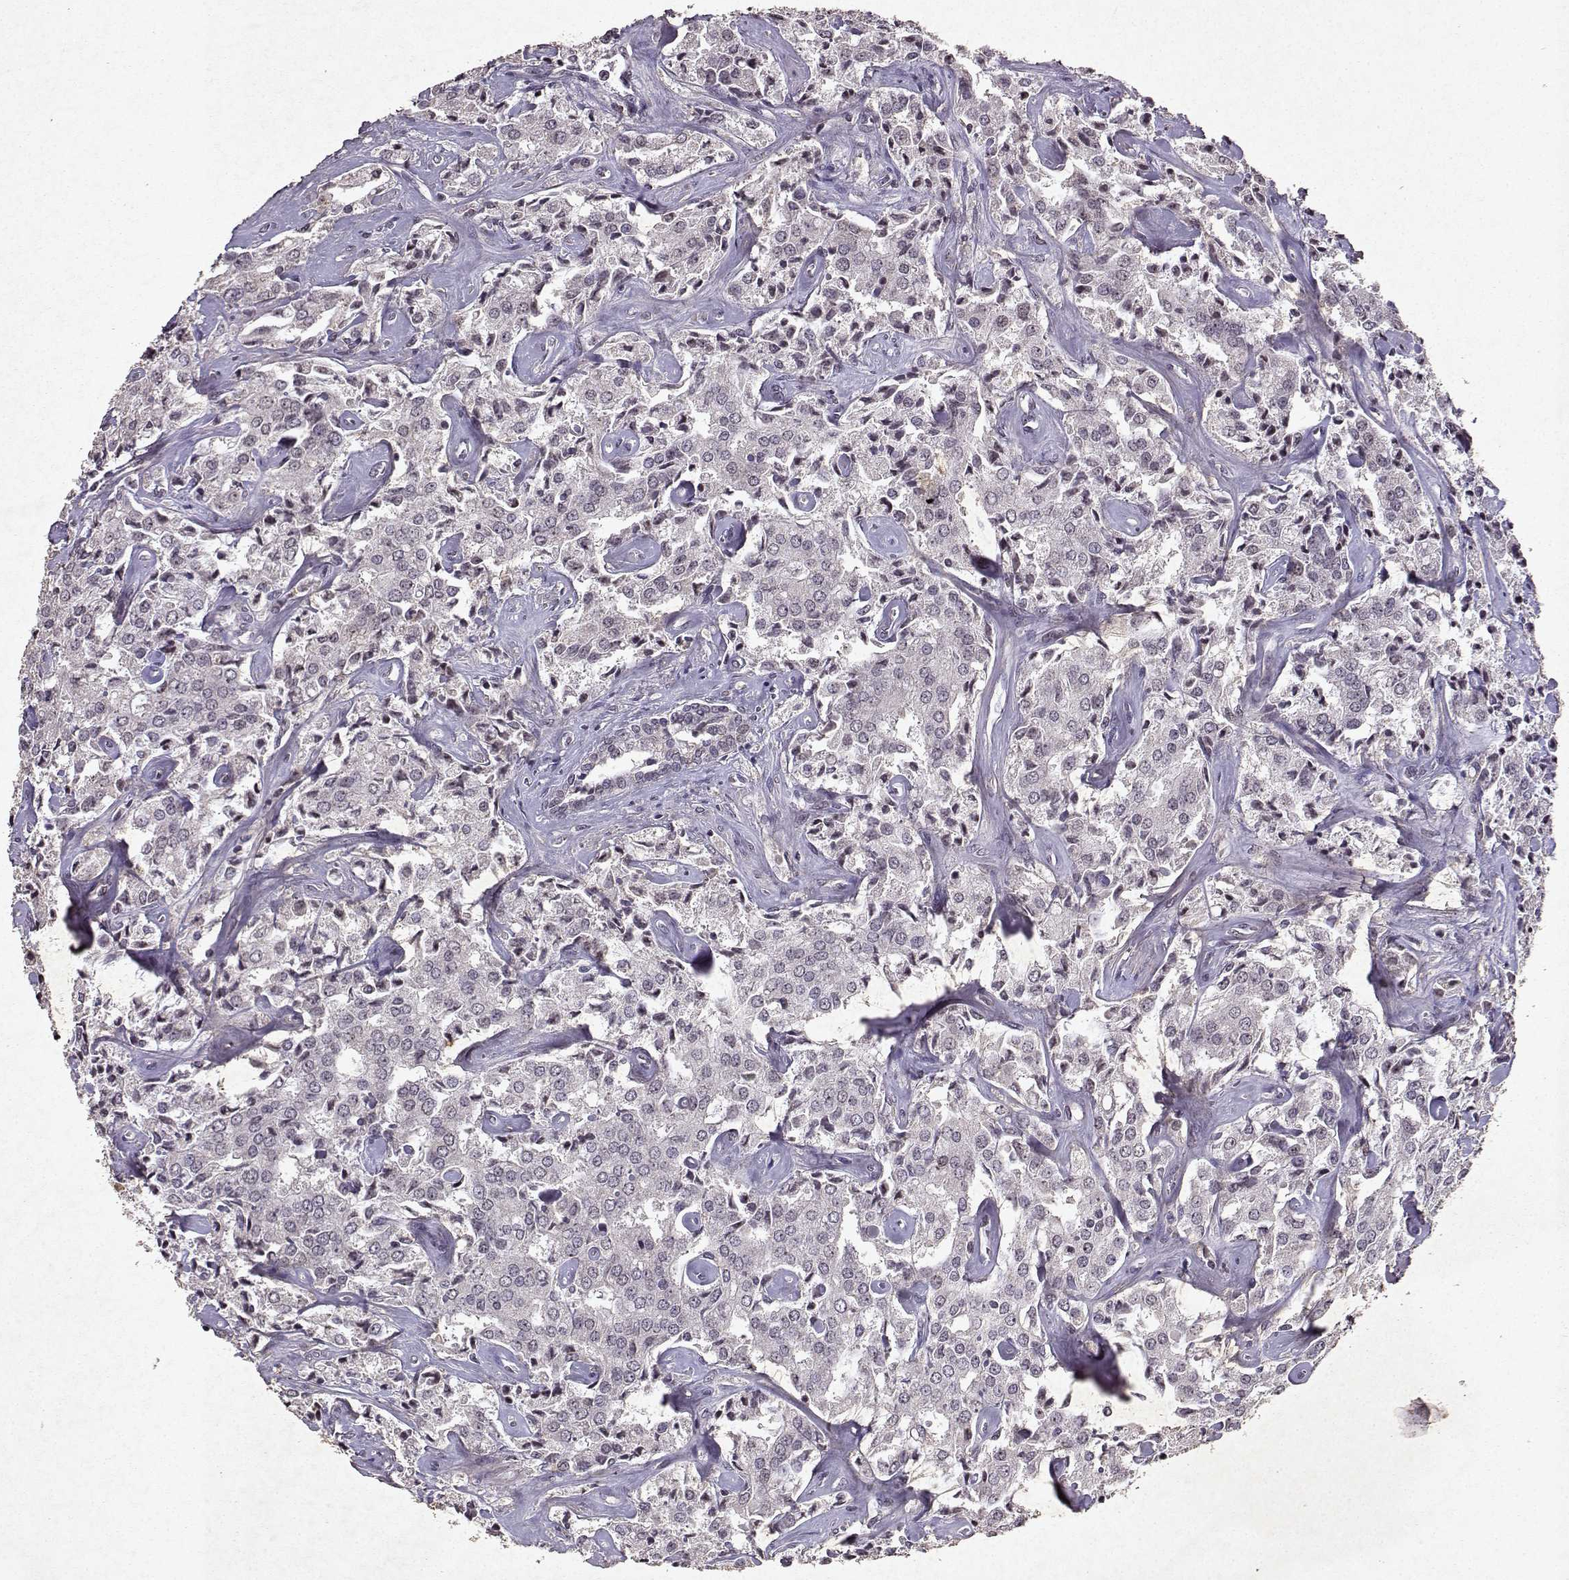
{"staining": {"intensity": "negative", "quantity": "none", "location": "none"}, "tissue": "prostate cancer", "cell_type": "Tumor cells", "image_type": "cancer", "snomed": [{"axis": "morphology", "description": "Adenocarcinoma, NOS"}, {"axis": "topography", "description": "Prostate"}], "caption": "DAB immunohistochemical staining of human prostate cancer reveals no significant expression in tumor cells. (Brightfield microscopy of DAB immunohistochemistry at high magnification).", "gene": "DDX56", "patient": {"sex": "male", "age": 66}}